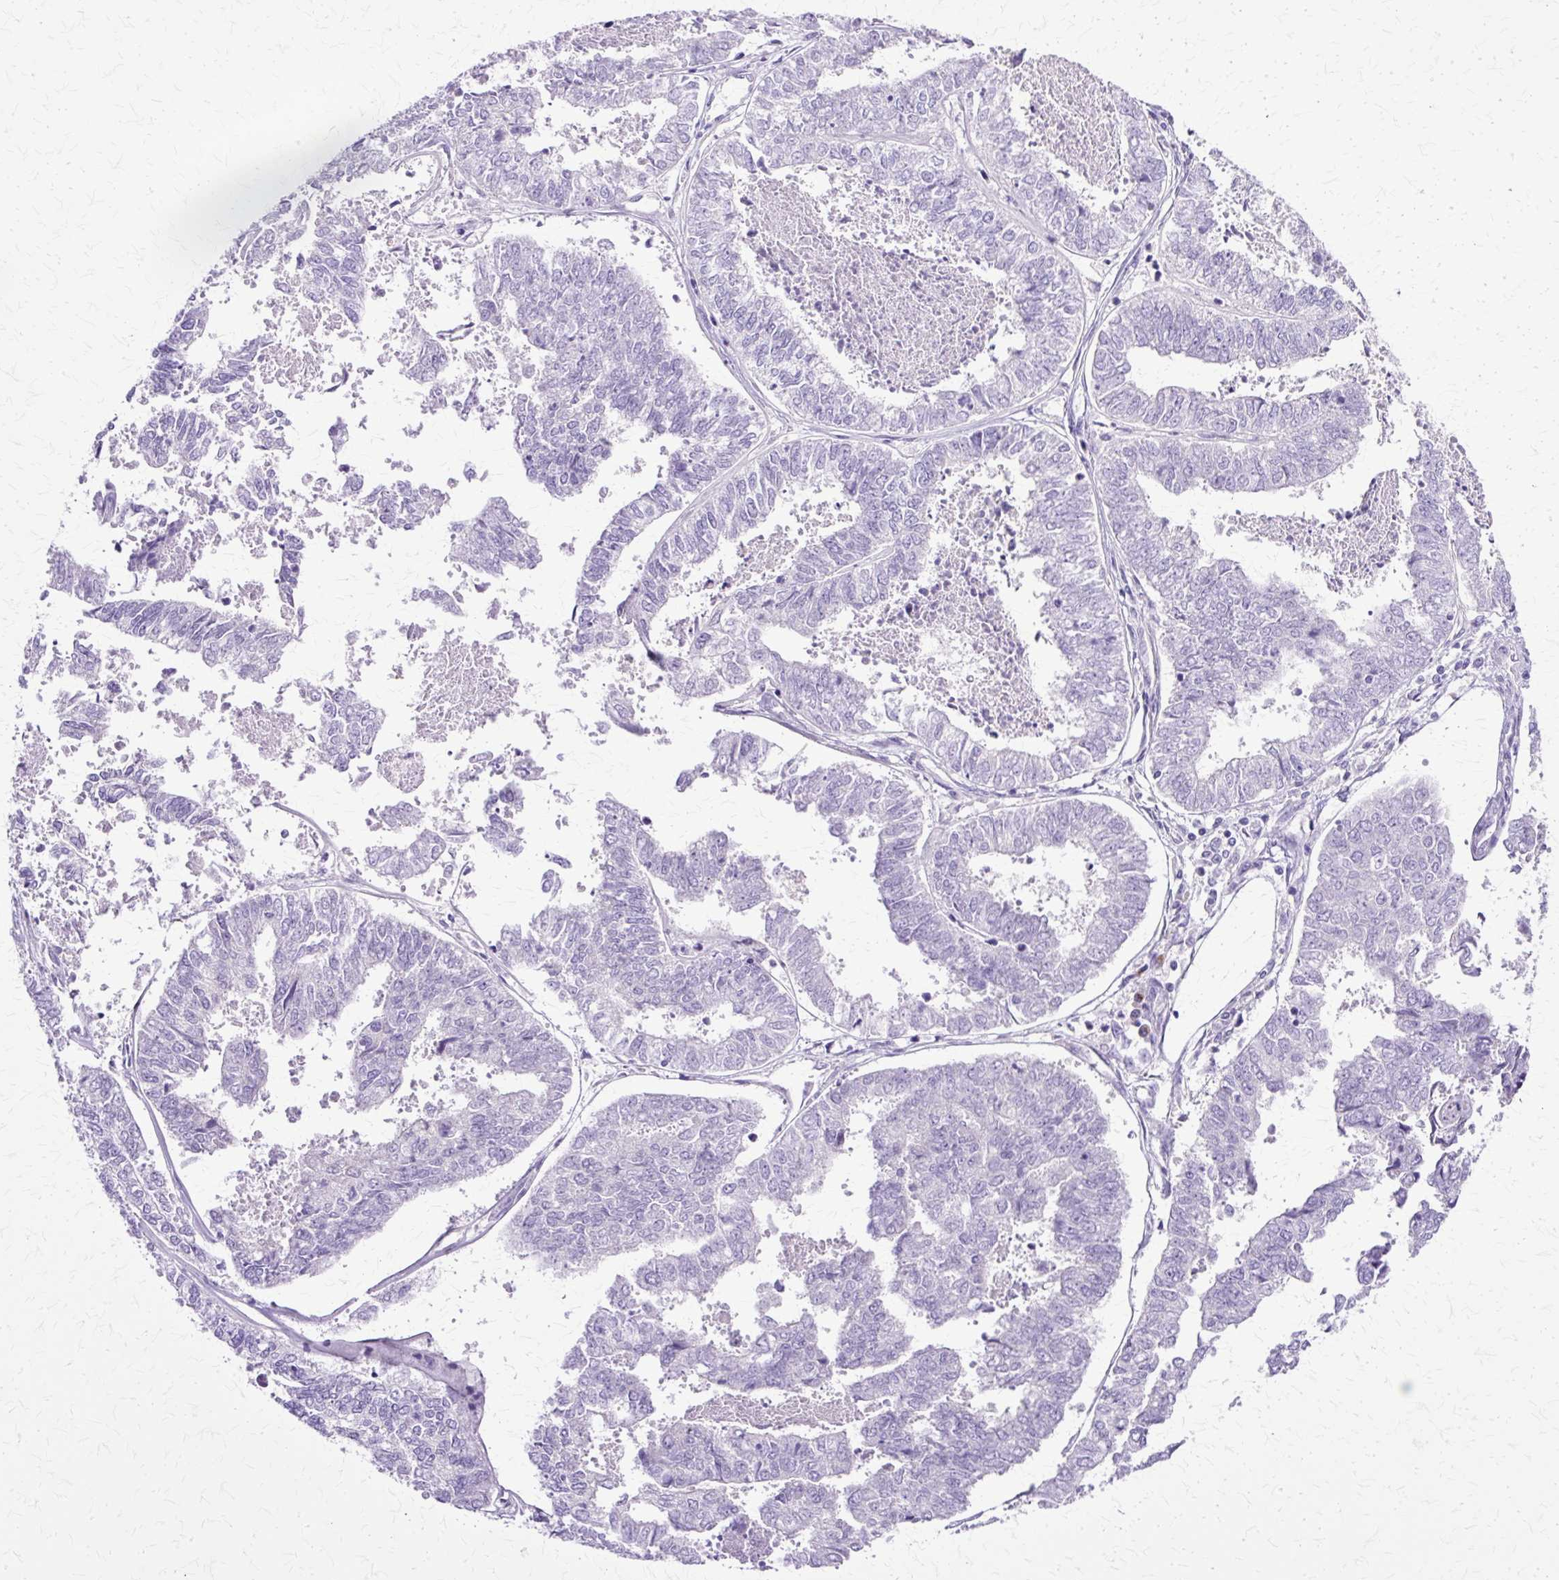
{"staining": {"intensity": "negative", "quantity": "none", "location": "none"}, "tissue": "endometrial cancer", "cell_type": "Tumor cells", "image_type": "cancer", "snomed": [{"axis": "morphology", "description": "Adenocarcinoma, NOS"}, {"axis": "topography", "description": "Endometrium"}], "caption": "This is an immunohistochemistry micrograph of endometrial cancer (adenocarcinoma). There is no expression in tumor cells.", "gene": "TBC1D3G", "patient": {"sex": "female", "age": 73}}